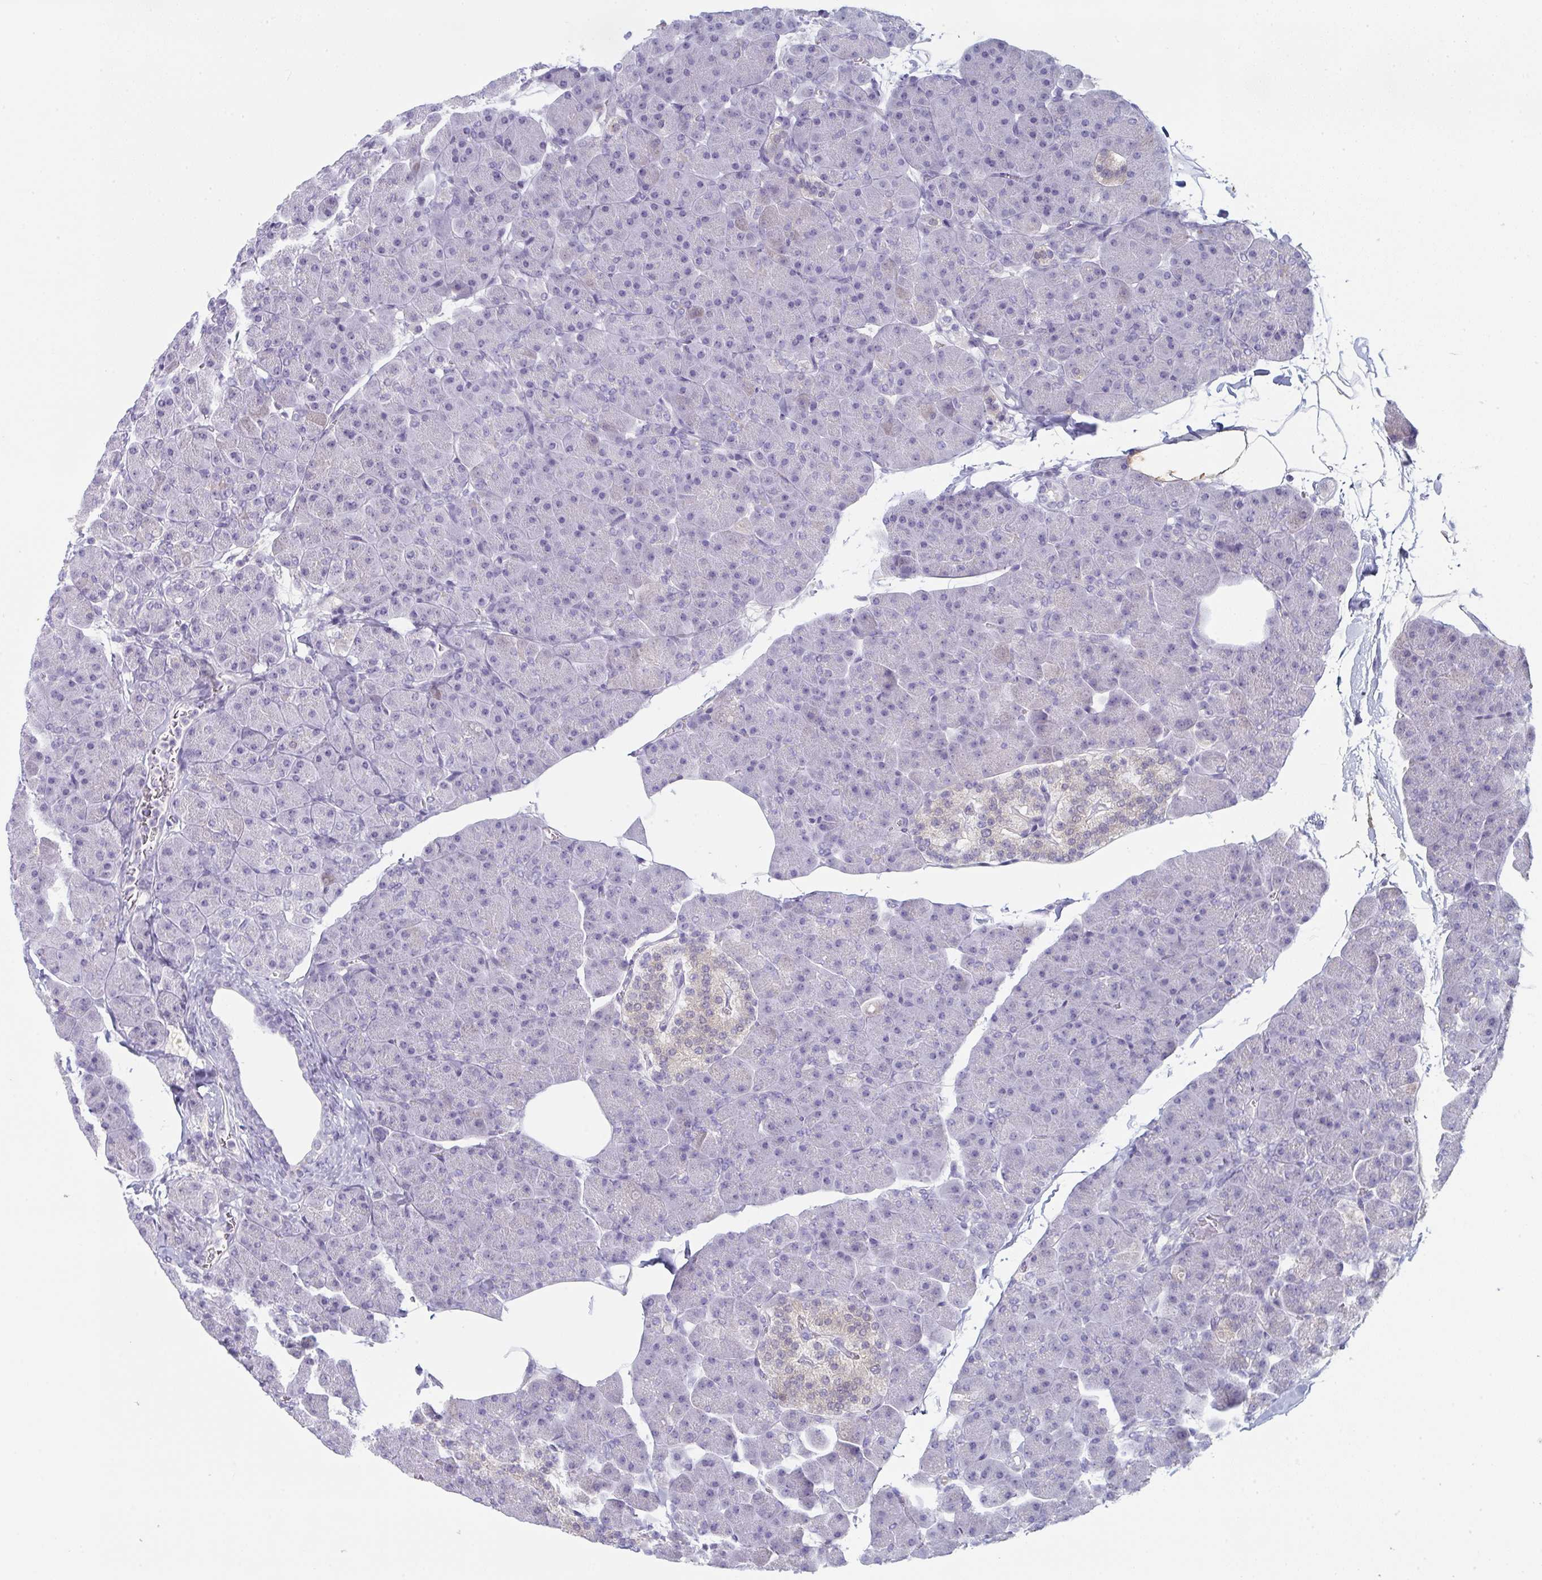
{"staining": {"intensity": "negative", "quantity": "none", "location": "none"}, "tissue": "pancreas", "cell_type": "Exocrine glandular cells", "image_type": "normal", "snomed": [{"axis": "morphology", "description": "Normal tissue, NOS"}, {"axis": "topography", "description": "Pancreas"}], "caption": "Immunohistochemistry micrograph of normal human pancreas stained for a protein (brown), which exhibits no positivity in exocrine glandular cells. Nuclei are stained in blue.", "gene": "HGFAC", "patient": {"sex": "male", "age": 35}}